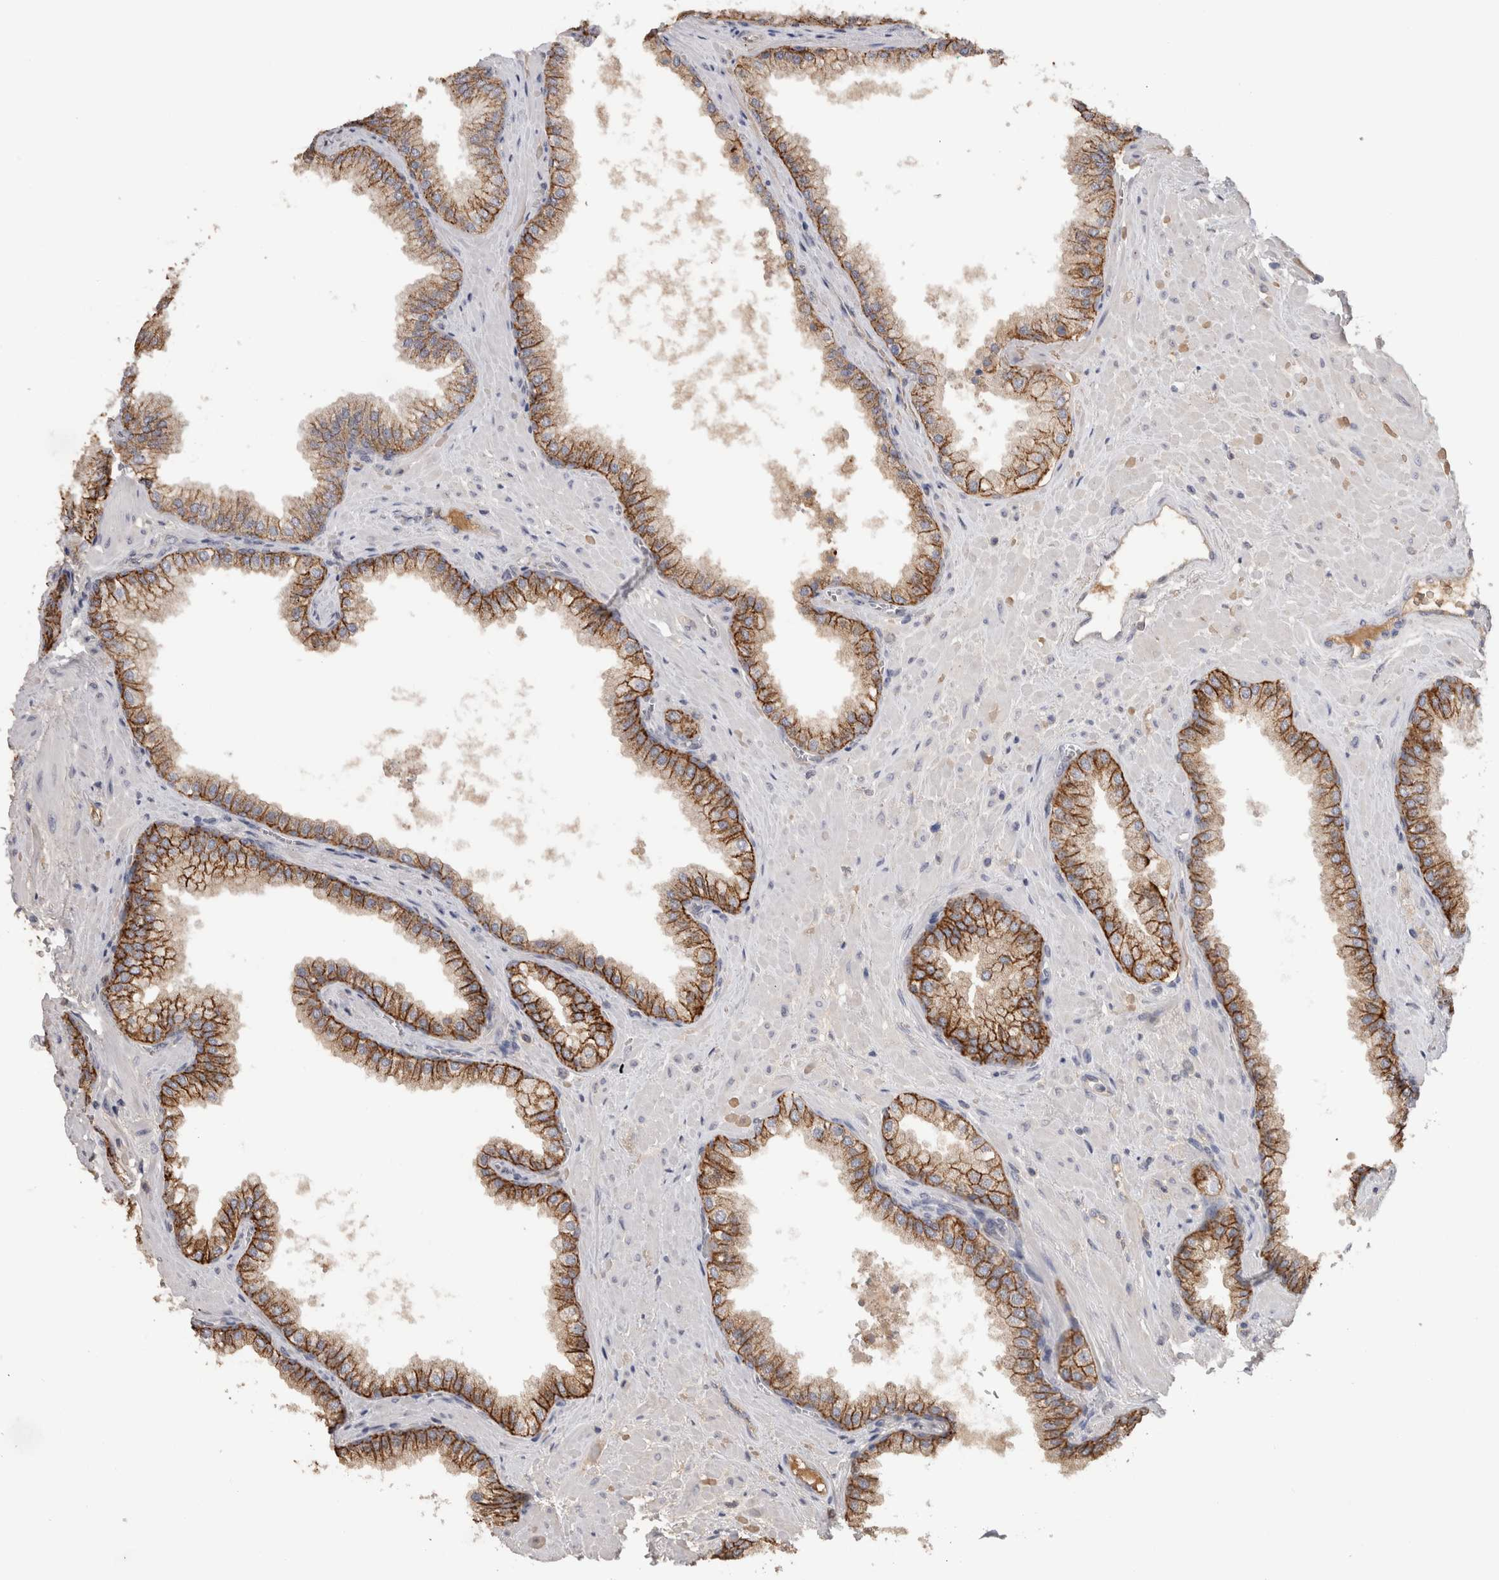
{"staining": {"intensity": "strong", "quantity": ">75%", "location": "cytoplasmic/membranous"}, "tissue": "prostate cancer", "cell_type": "Tumor cells", "image_type": "cancer", "snomed": [{"axis": "morphology", "description": "Adenocarcinoma, Low grade"}, {"axis": "topography", "description": "Prostate"}], "caption": "A brown stain highlights strong cytoplasmic/membranous expression of a protein in prostate low-grade adenocarcinoma tumor cells. (brown staining indicates protein expression, while blue staining denotes nuclei).", "gene": "PPP3CC", "patient": {"sex": "male", "age": 71}}